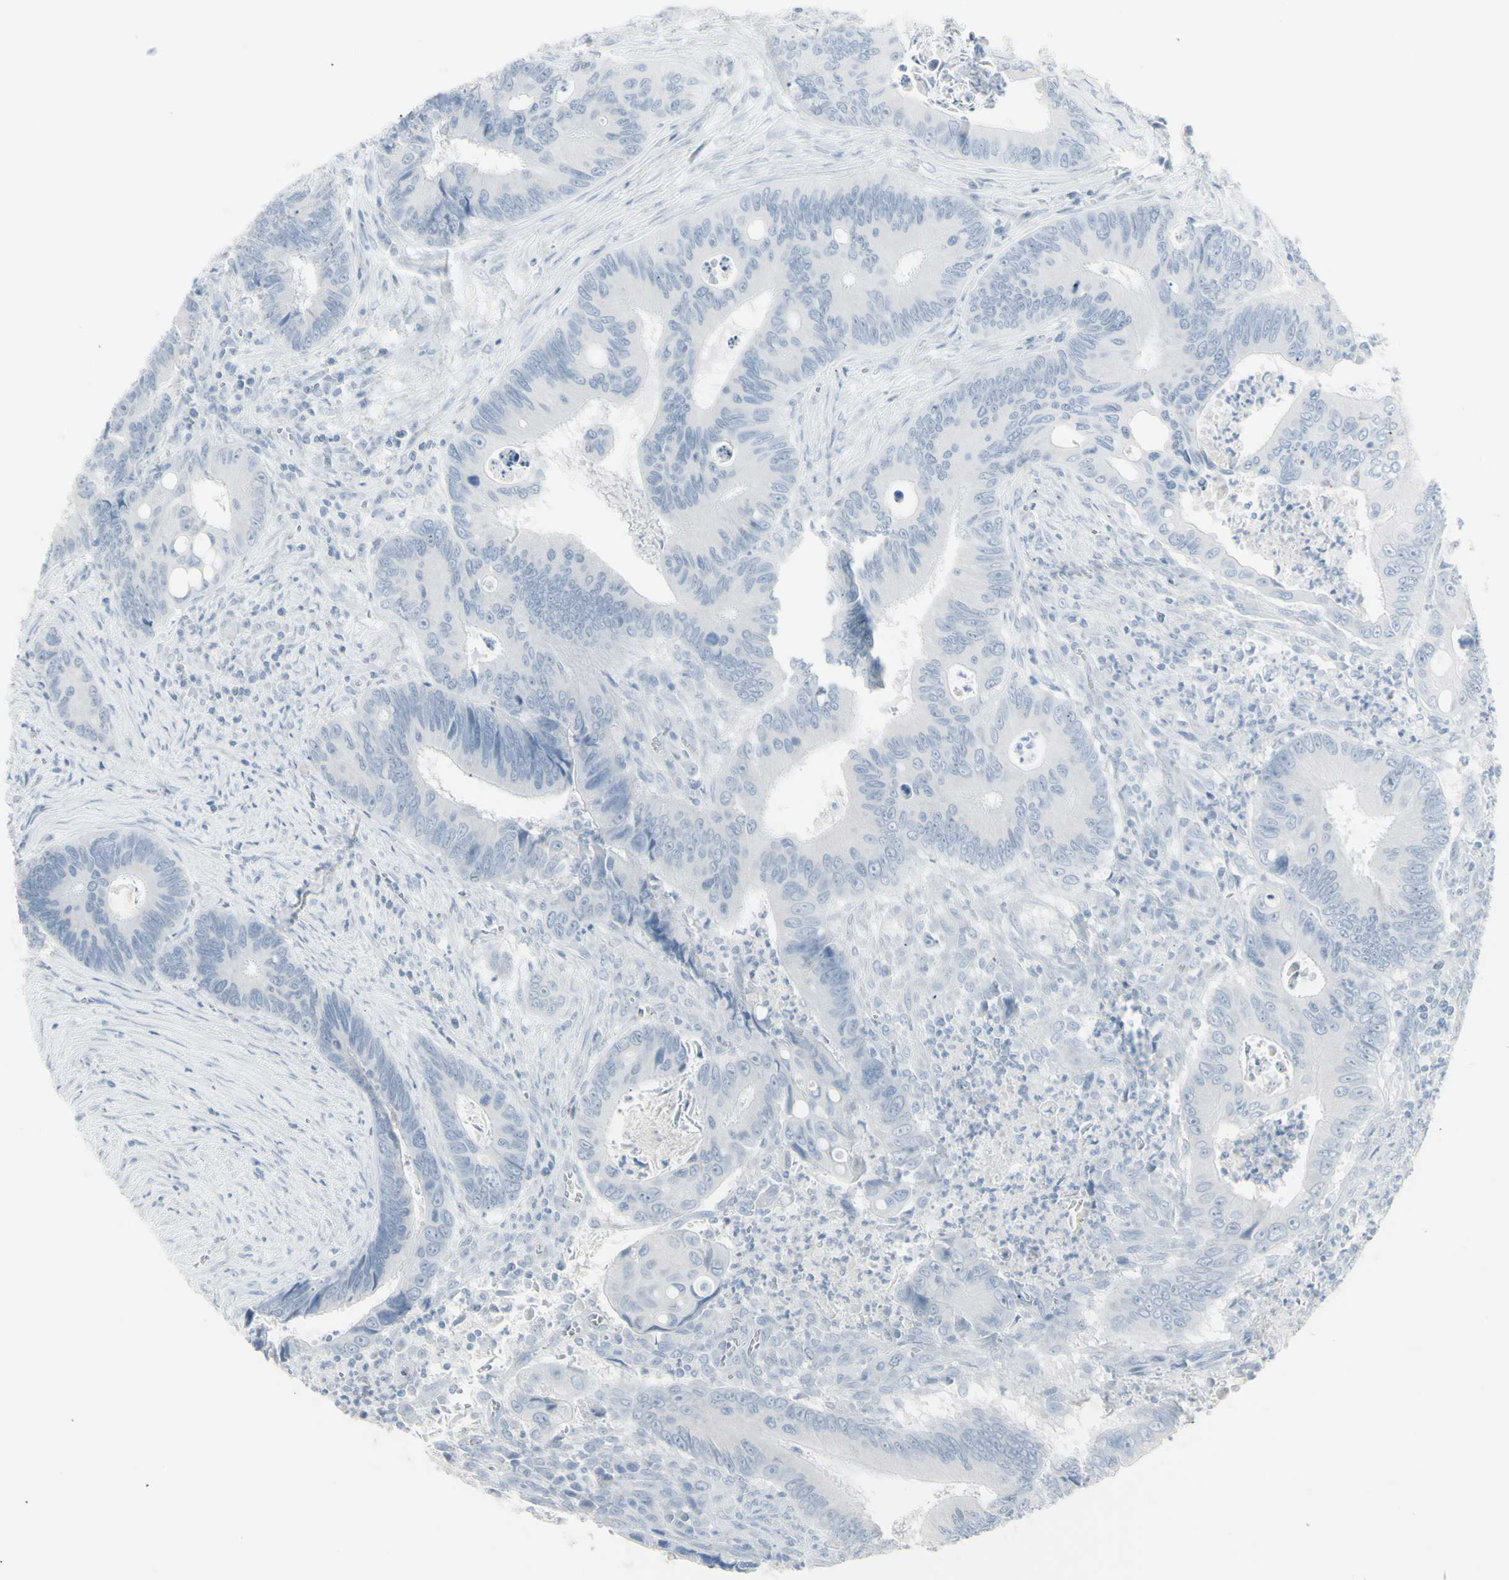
{"staining": {"intensity": "negative", "quantity": "none", "location": "none"}, "tissue": "colorectal cancer", "cell_type": "Tumor cells", "image_type": "cancer", "snomed": [{"axis": "morphology", "description": "Inflammation, NOS"}, {"axis": "morphology", "description": "Adenocarcinoma, NOS"}, {"axis": "topography", "description": "Colon"}], "caption": "Immunohistochemistry of colorectal cancer shows no positivity in tumor cells. (DAB IHC with hematoxylin counter stain).", "gene": "YBX2", "patient": {"sex": "male", "age": 72}}